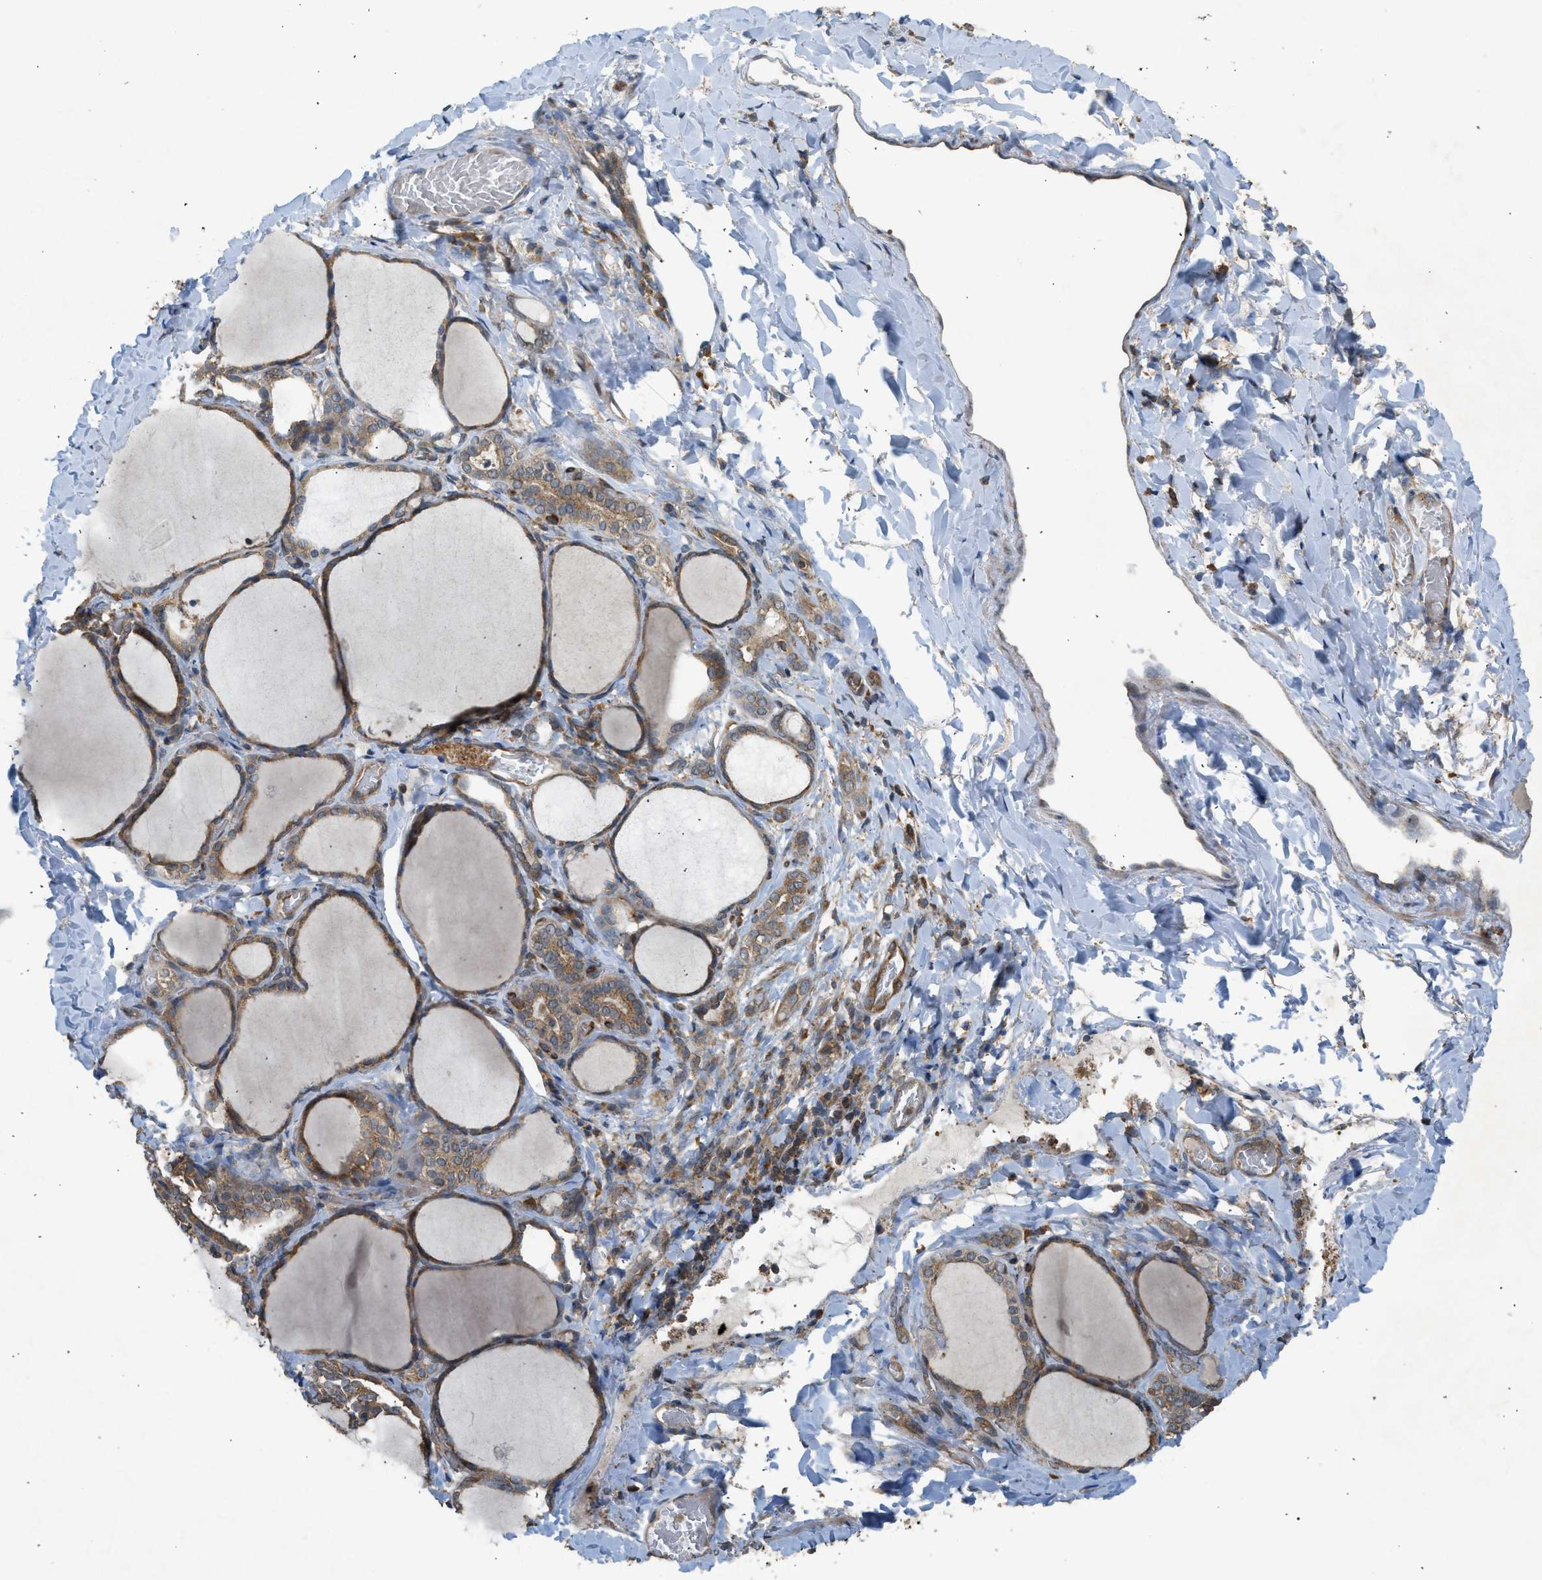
{"staining": {"intensity": "moderate", "quantity": ">75%", "location": "cytoplasmic/membranous"}, "tissue": "thyroid gland", "cell_type": "Glandular cells", "image_type": "normal", "snomed": [{"axis": "morphology", "description": "Normal tissue, NOS"}, {"axis": "morphology", "description": "Papillary adenocarcinoma, NOS"}, {"axis": "topography", "description": "Thyroid gland"}], "caption": "Immunohistochemistry (IHC) micrograph of normal thyroid gland: thyroid gland stained using IHC exhibits medium levels of moderate protein expression localized specifically in the cytoplasmic/membranous of glandular cells, appearing as a cytoplasmic/membranous brown color.", "gene": "HIP1R", "patient": {"sex": "female", "age": 30}}